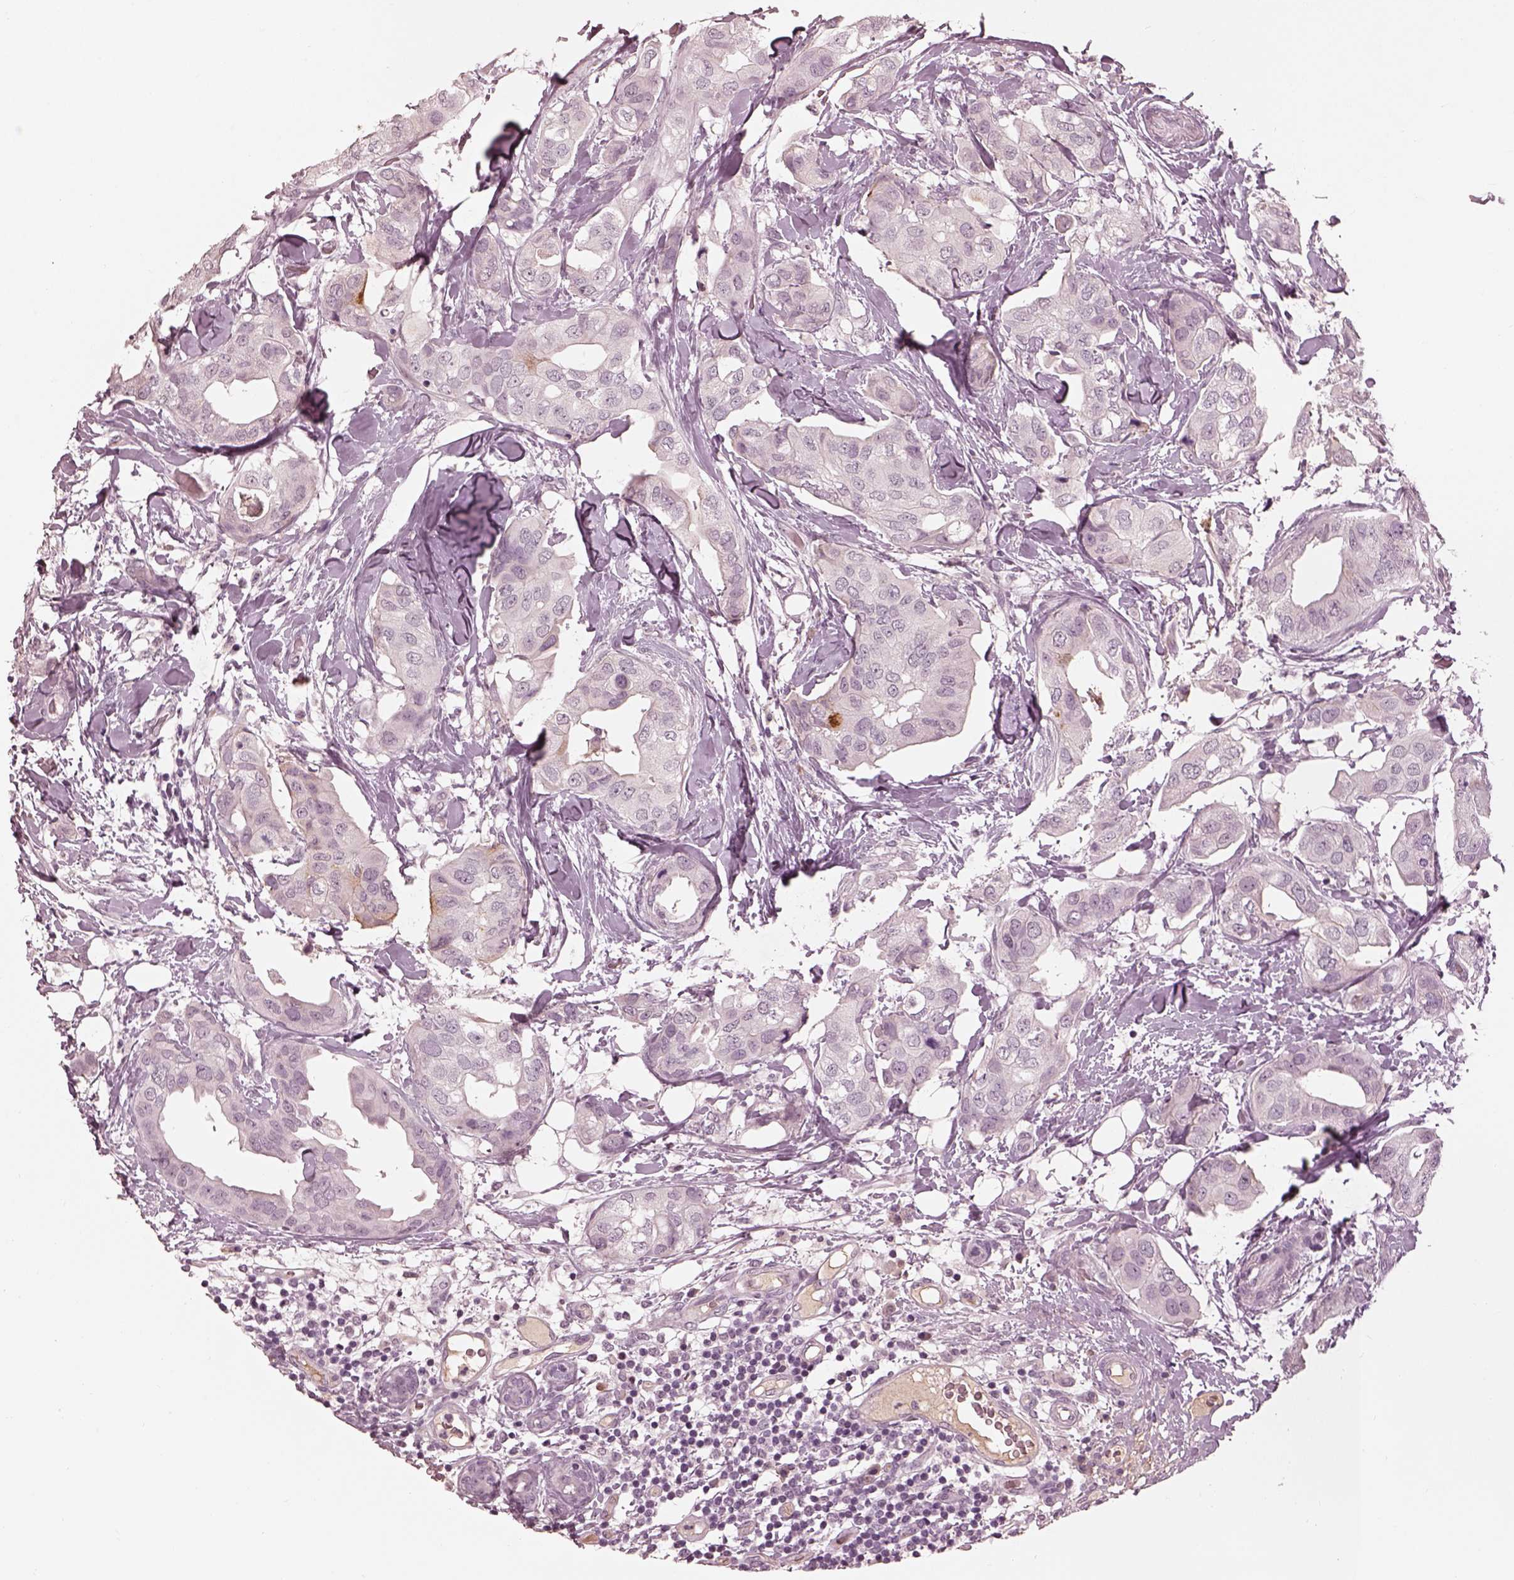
{"staining": {"intensity": "negative", "quantity": "none", "location": "none"}, "tissue": "breast cancer", "cell_type": "Tumor cells", "image_type": "cancer", "snomed": [{"axis": "morphology", "description": "Normal tissue, NOS"}, {"axis": "morphology", "description": "Duct carcinoma"}, {"axis": "topography", "description": "Breast"}], "caption": "Micrograph shows no protein positivity in tumor cells of breast cancer (intraductal carcinoma) tissue. (DAB immunohistochemistry, high magnification).", "gene": "KCNA2", "patient": {"sex": "female", "age": 40}}